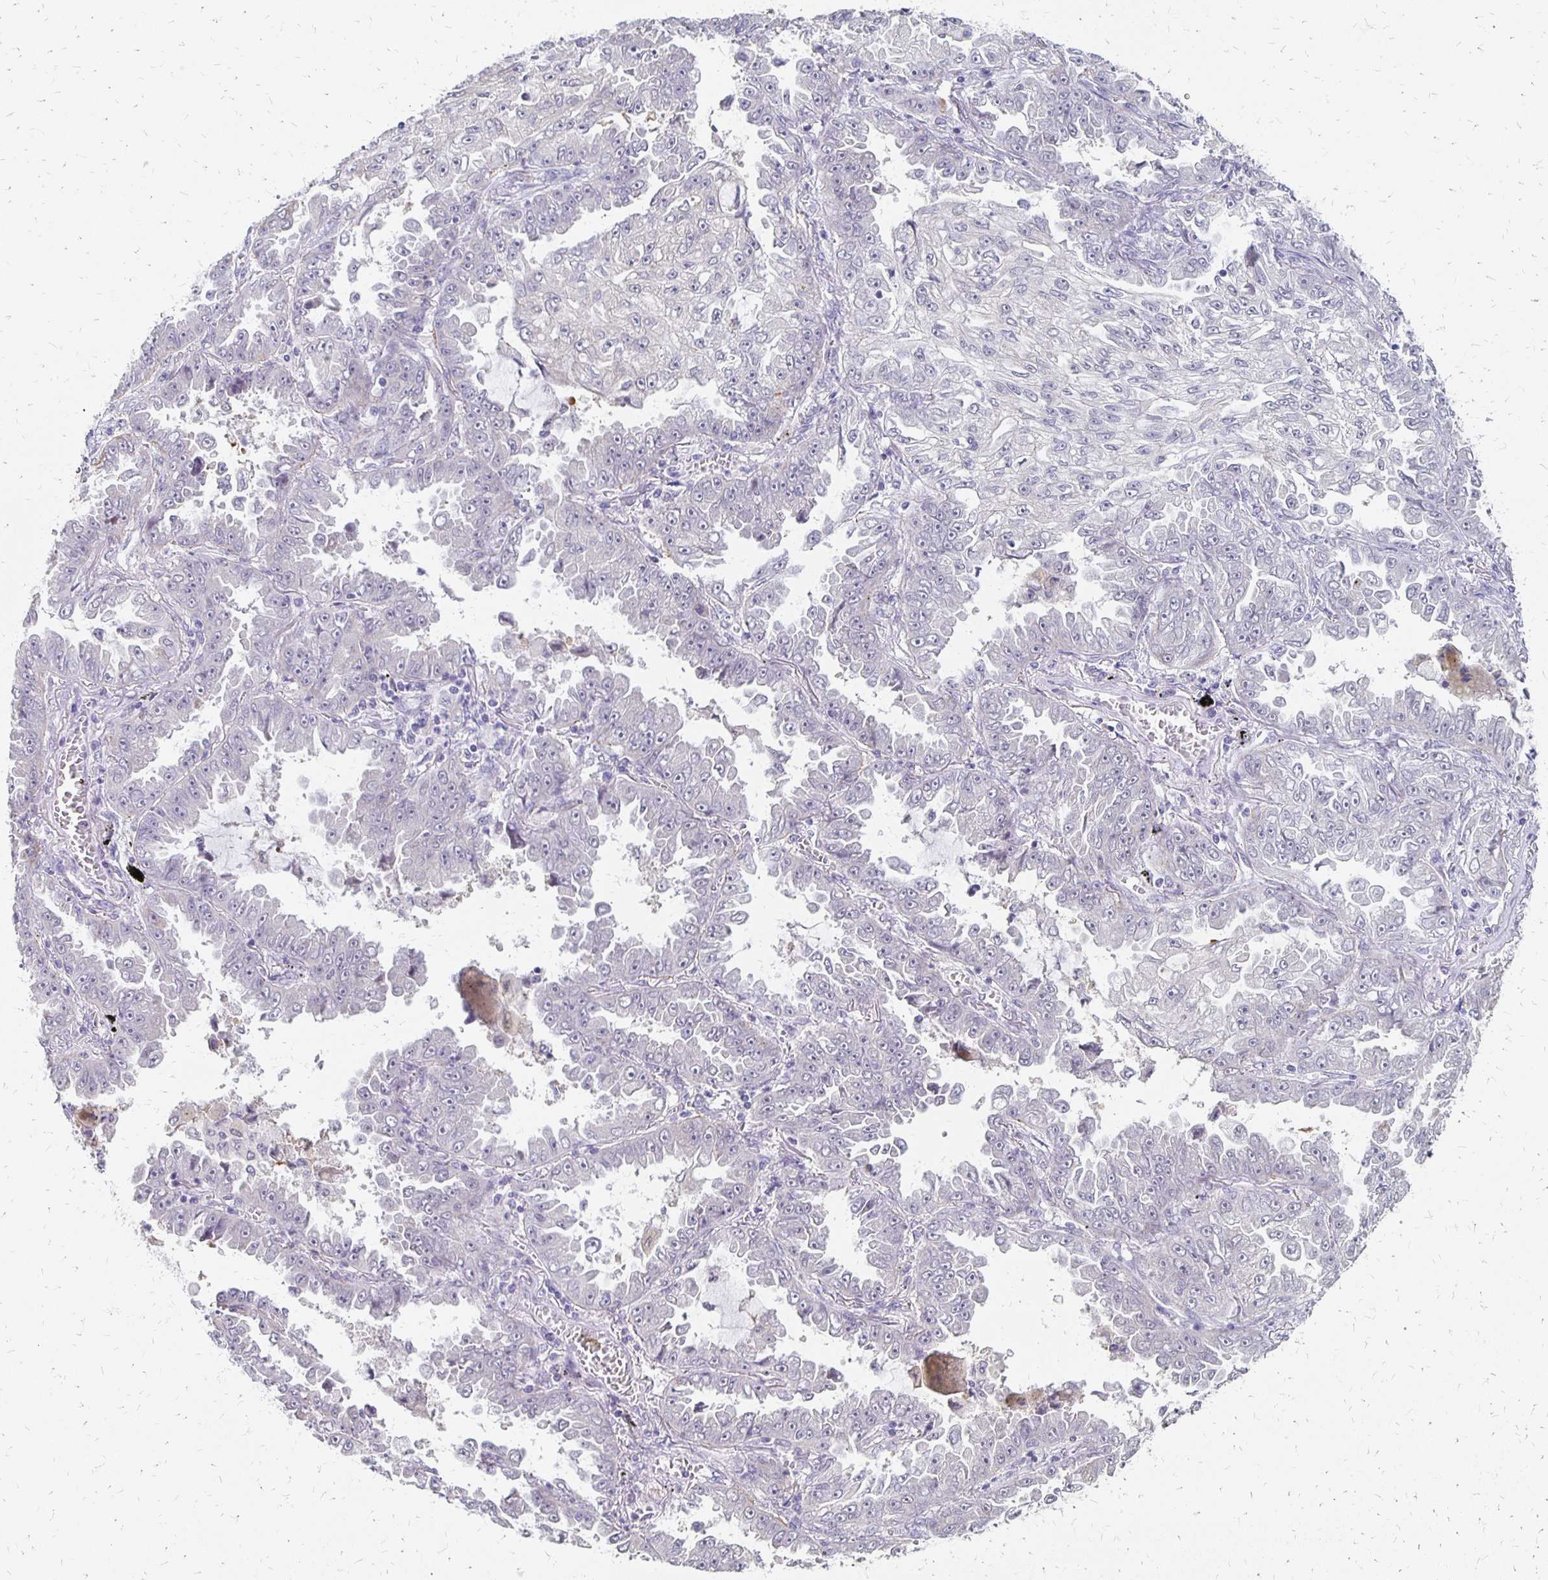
{"staining": {"intensity": "negative", "quantity": "none", "location": "none"}, "tissue": "lung cancer", "cell_type": "Tumor cells", "image_type": "cancer", "snomed": [{"axis": "morphology", "description": "Adenocarcinoma, NOS"}, {"axis": "topography", "description": "Lung"}], "caption": "Tumor cells show no significant protein staining in lung adenocarcinoma.", "gene": "ATOSB", "patient": {"sex": "female", "age": 52}}